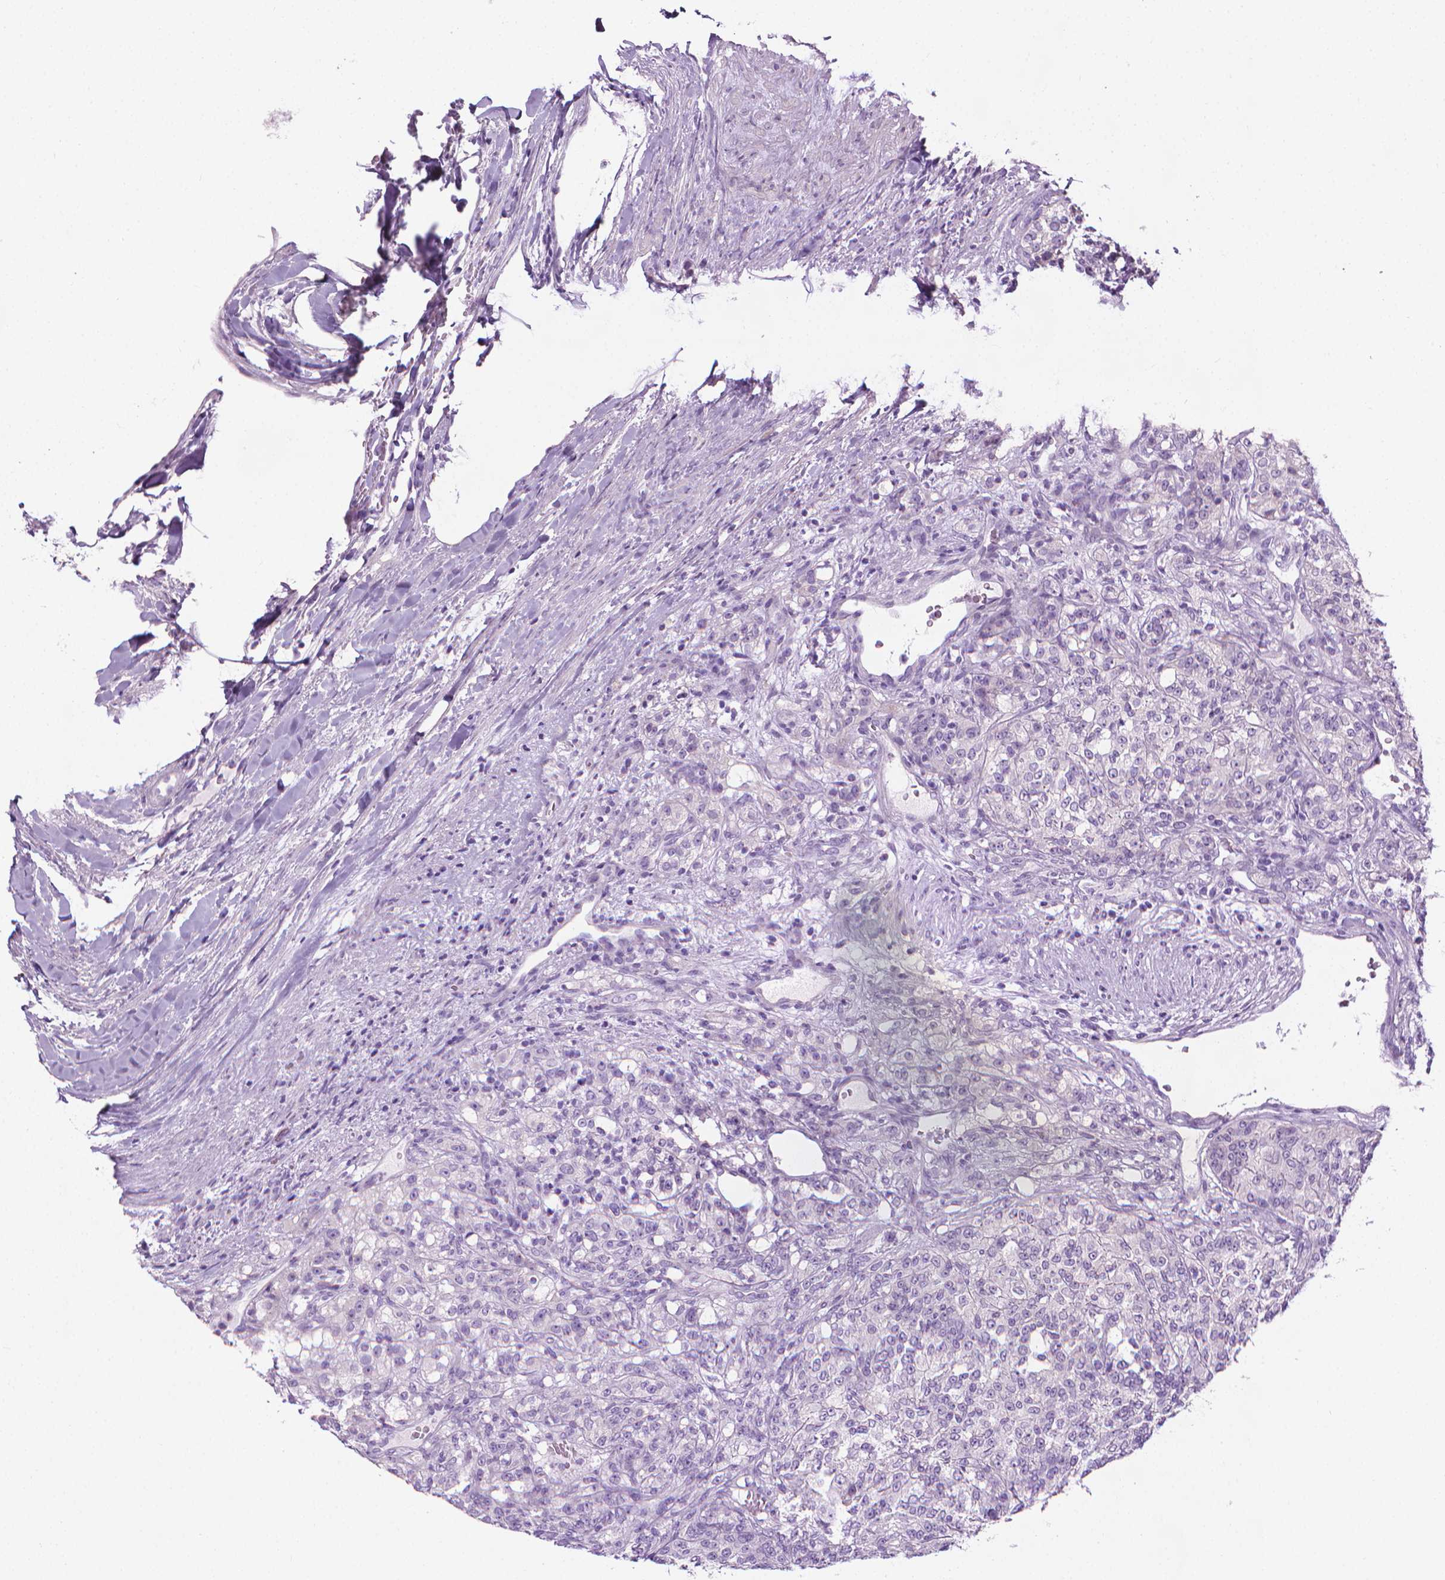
{"staining": {"intensity": "negative", "quantity": "none", "location": "none"}, "tissue": "renal cancer", "cell_type": "Tumor cells", "image_type": "cancer", "snomed": [{"axis": "morphology", "description": "Adenocarcinoma, NOS"}, {"axis": "topography", "description": "Kidney"}], "caption": "DAB (3,3'-diaminobenzidine) immunohistochemical staining of human renal cancer reveals no significant positivity in tumor cells. (Brightfield microscopy of DAB (3,3'-diaminobenzidine) immunohistochemistry at high magnification).", "gene": "DNAI7", "patient": {"sex": "female", "age": 63}}